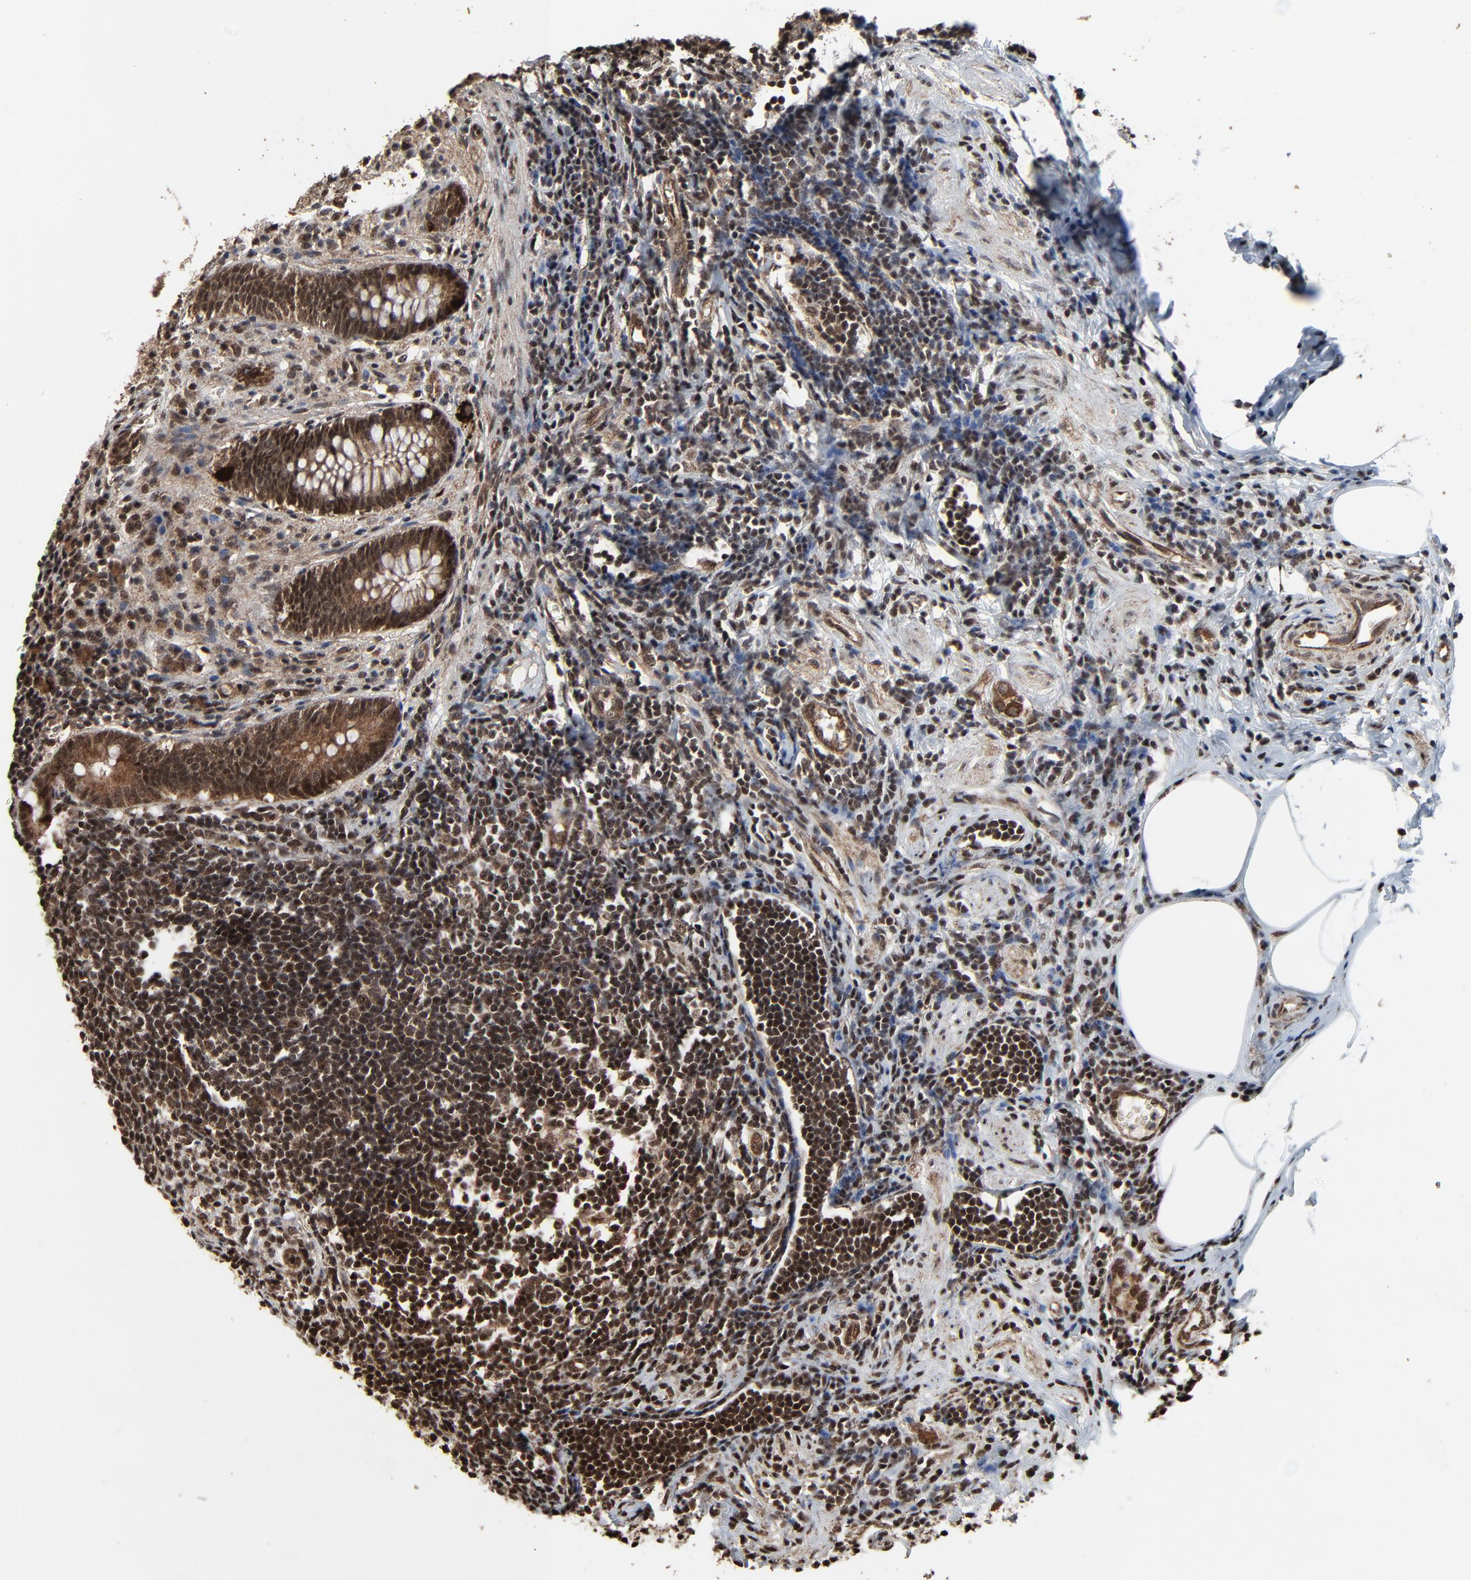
{"staining": {"intensity": "moderate", "quantity": ">75%", "location": "cytoplasmic/membranous,nuclear"}, "tissue": "appendix", "cell_type": "Glandular cells", "image_type": "normal", "snomed": [{"axis": "morphology", "description": "Normal tissue, NOS"}, {"axis": "topography", "description": "Appendix"}], "caption": "IHC of unremarkable human appendix exhibits medium levels of moderate cytoplasmic/membranous,nuclear staining in approximately >75% of glandular cells. The protein of interest is stained brown, and the nuclei are stained in blue (DAB (3,3'-diaminobenzidine) IHC with brightfield microscopy, high magnification).", "gene": "RHOJ", "patient": {"sex": "female", "age": 50}}